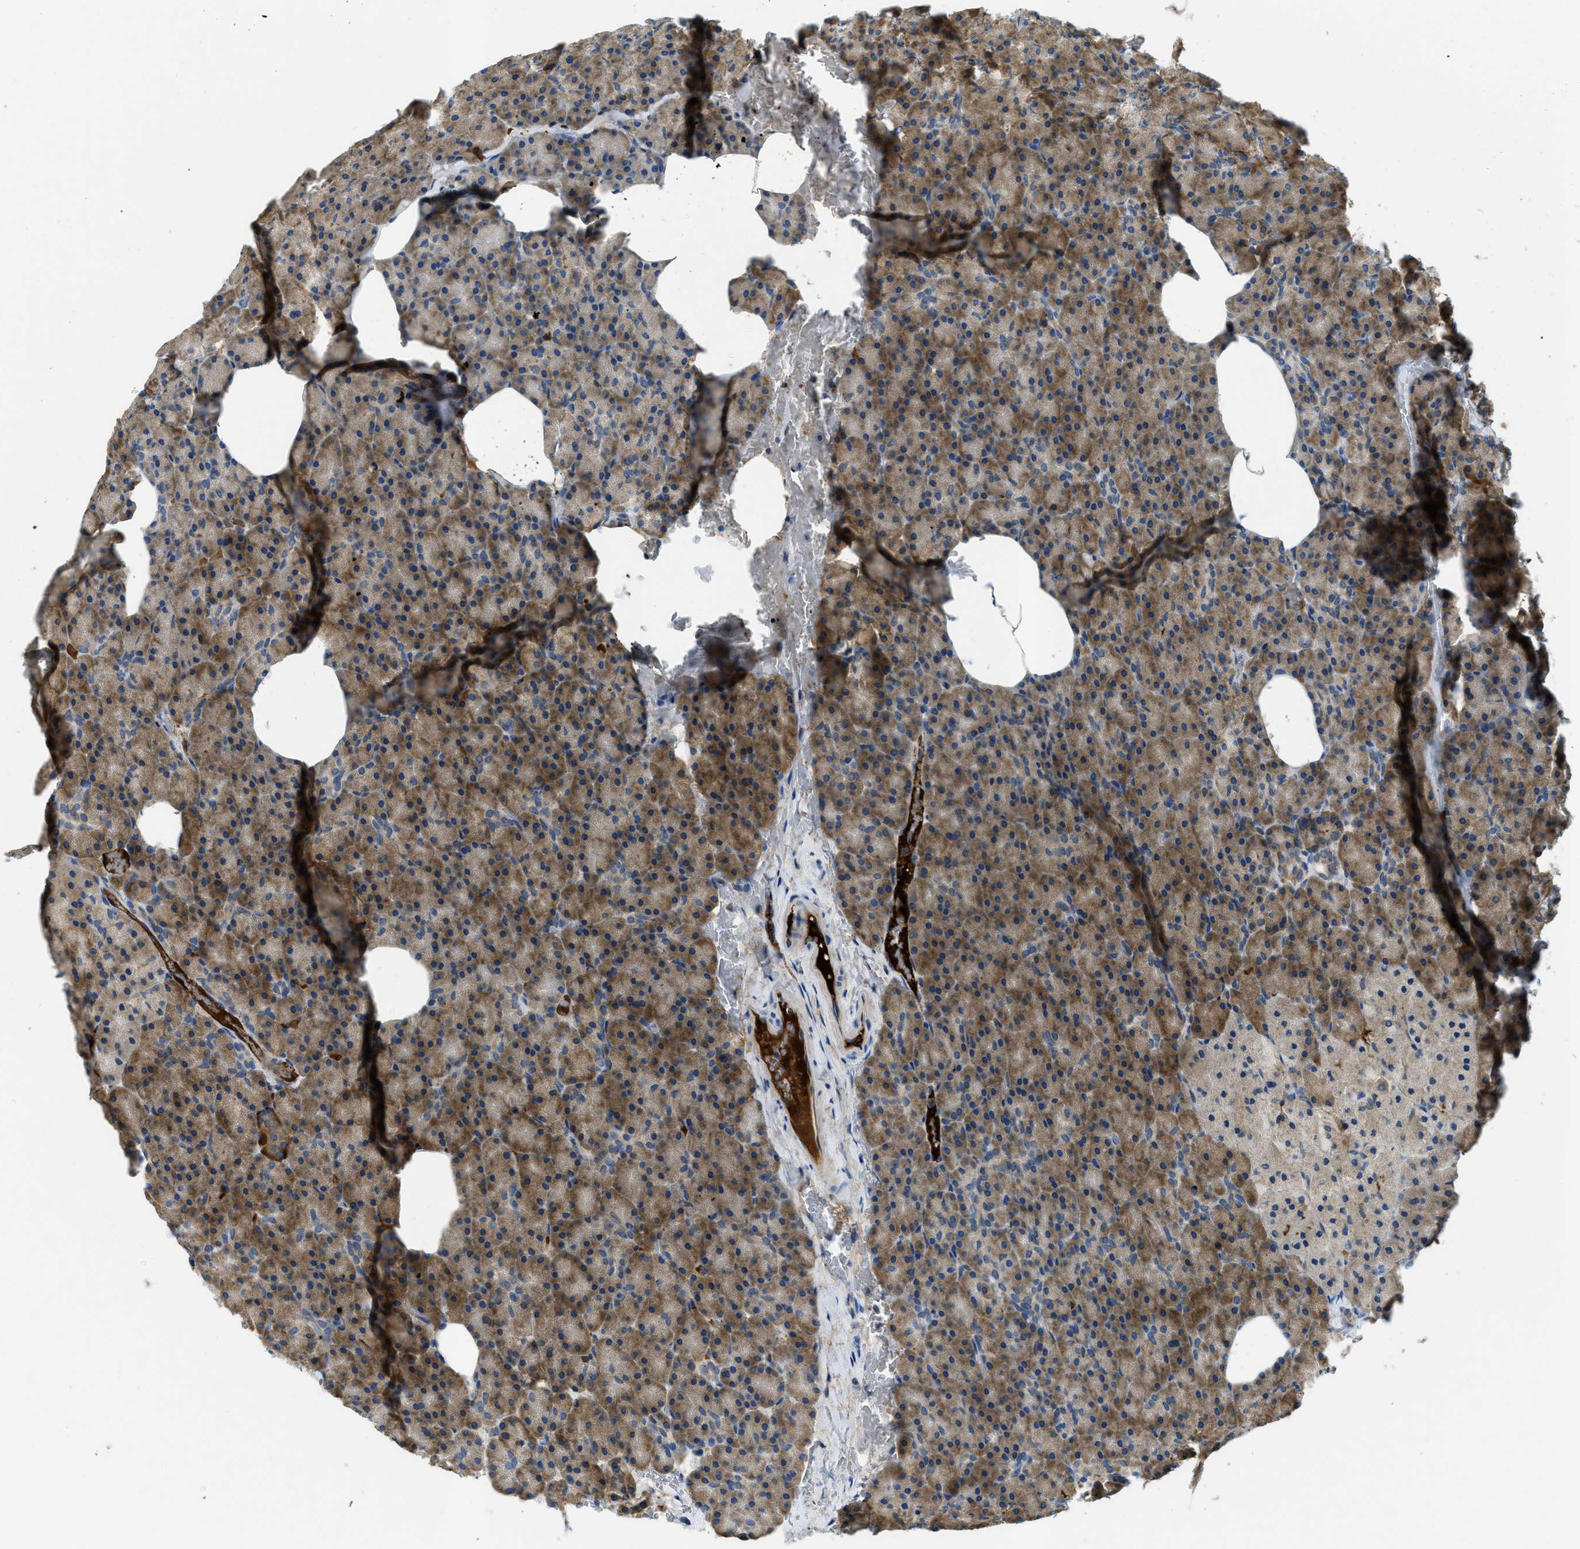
{"staining": {"intensity": "moderate", "quantity": ">75%", "location": "cytoplasmic/membranous"}, "tissue": "pancreas", "cell_type": "Exocrine glandular cells", "image_type": "normal", "snomed": [{"axis": "morphology", "description": "Normal tissue, NOS"}, {"axis": "topography", "description": "Pancreas"}], "caption": "Immunohistochemistry (IHC) staining of unremarkable pancreas, which reveals medium levels of moderate cytoplasmic/membranous staining in approximately >75% of exocrine glandular cells indicating moderate cytoplasmic/membranous protein staining. The staining was performed using DAB (brown) for protein detection and nuclei were counterstained in hematoxylin (blue).", "gene": "MPDU1", "patient": {"sex": "female", "age": 35}}